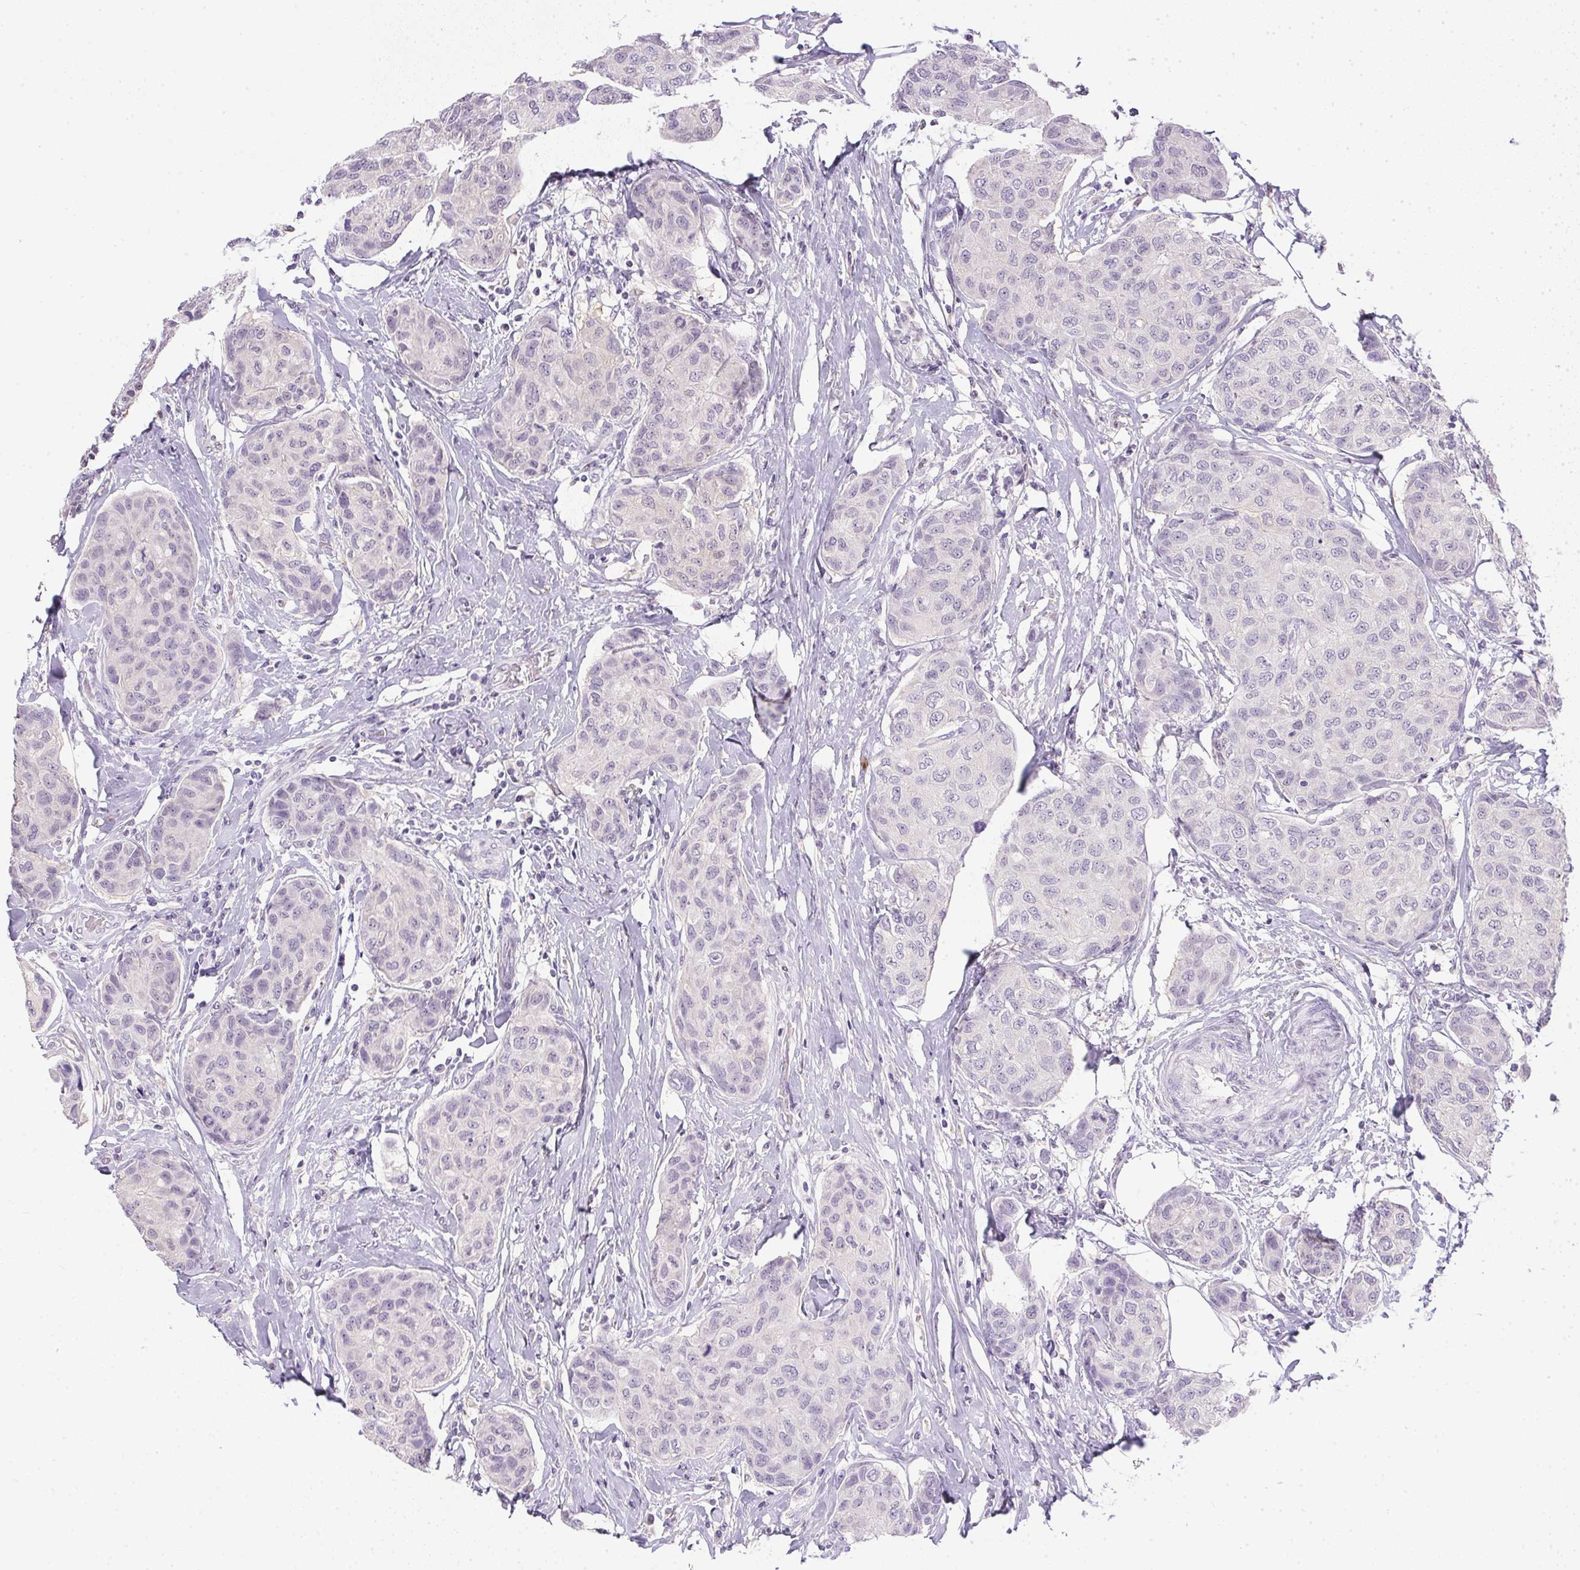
{"staining": {"intensity": "negative", "quantity": "none", "location": "none"}, "tissue": "breast cancer", "cell_type": "Tumor cells", "image_type": "cancer", "snomed": [{"axis": "morphology", "description": "Duct carcinoma"}, {"axis": "topography", "description": "Breast"}], "caption": "A micrograph of human breast cancer (infiltrating ductal carcinoma) is negative for staining in tumor cells.", "gene": "DNAJC5G", "patient": {"sex": "female", "age": 80}}